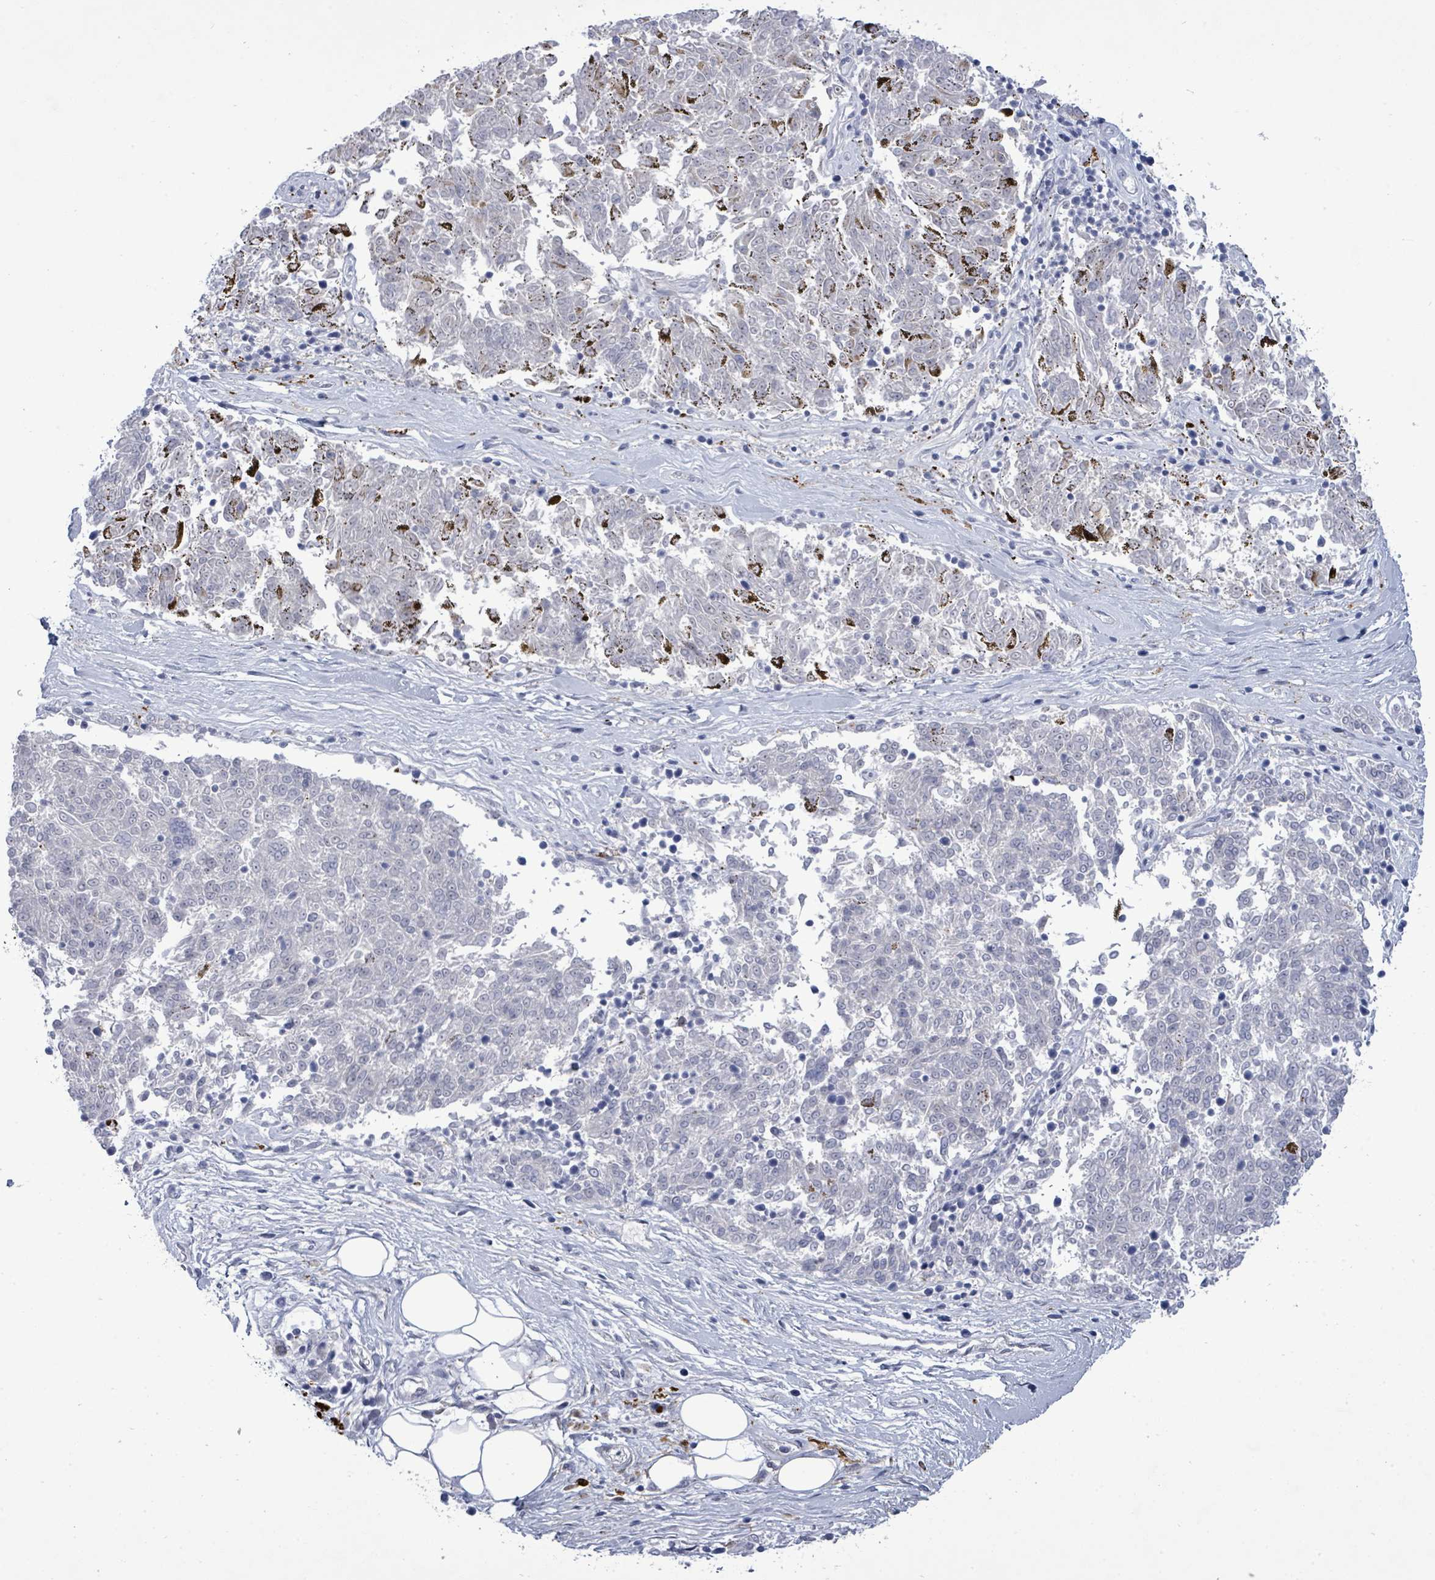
{"staining": {"intensity": "negative", "quantity": "none", "location": "none"}, "tissue": "melanoma", "cell_type": "Tumor cells", "image_type": "cancer", "snomed": [{"axis": "morphology", "description": "Malignant melanoma, NOS"}, {"axis": "topography", "description": "Skin"}], "caption": "Melanoma was stained to show a protein in brown. There is no significant positivity in tumor cells. (DAB (3,3'-diaminobenzidine) immunohistochemistry, high magnification).", "gene": "CT45A5", "patient": {"sex": "female", "age": 72}}